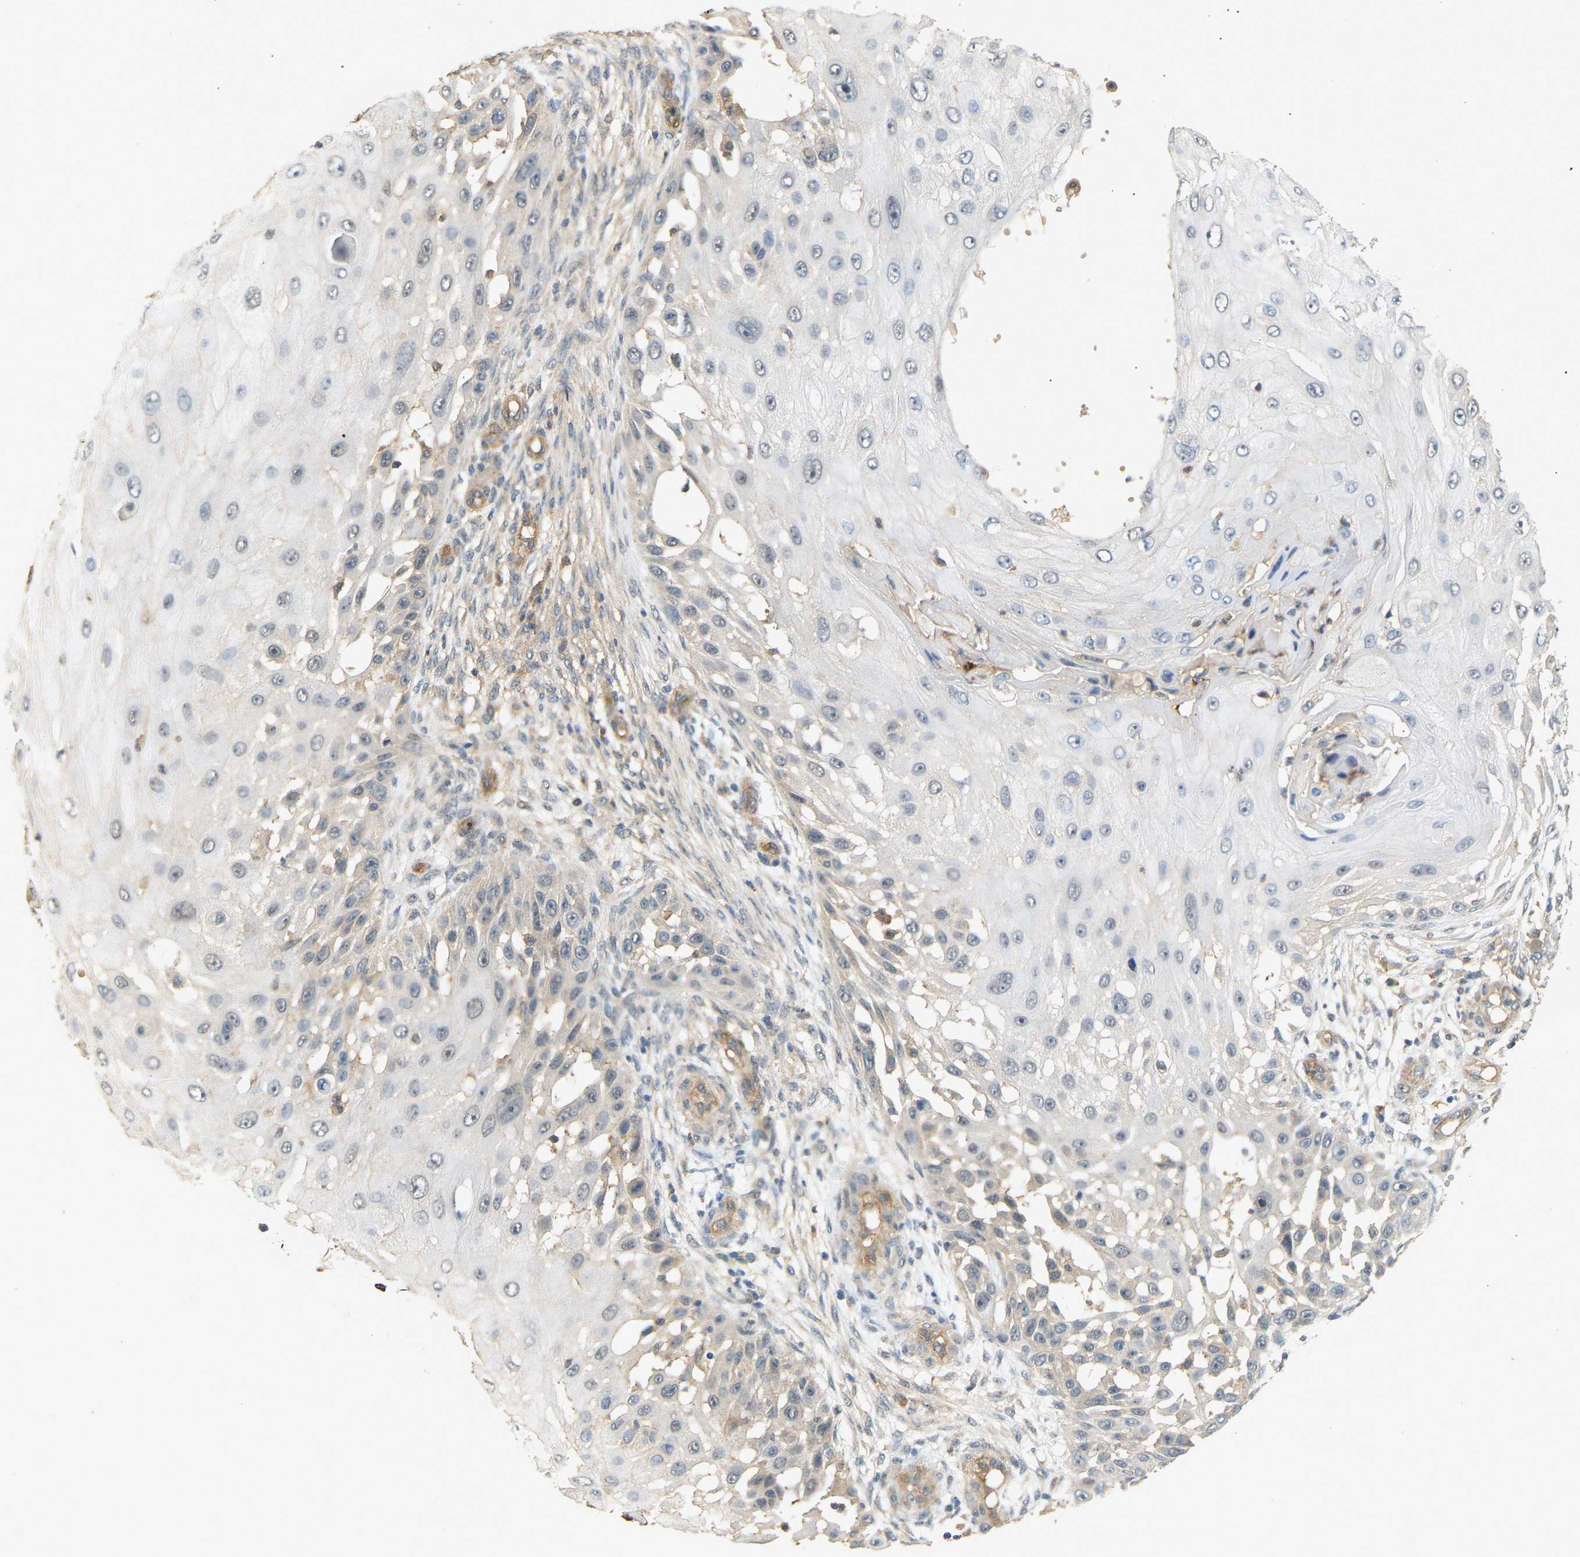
{"staining": {"intensity": "negative", "quantity": "none", "location": "none"}, "tissue": "skin cancer", "cell_type": "Tumor cells", "image_type": "cancer", "snomed": [{"axis": "morphology", "description": "Squamous cell carcinoma, NOS"}, {"axis": "topography", "description": "Skin"}], "caption": "Tumor cells show no significant positivity in skin cancer.", "gene": "RGL1", "patient": {"sex": "female", "age": 44}}